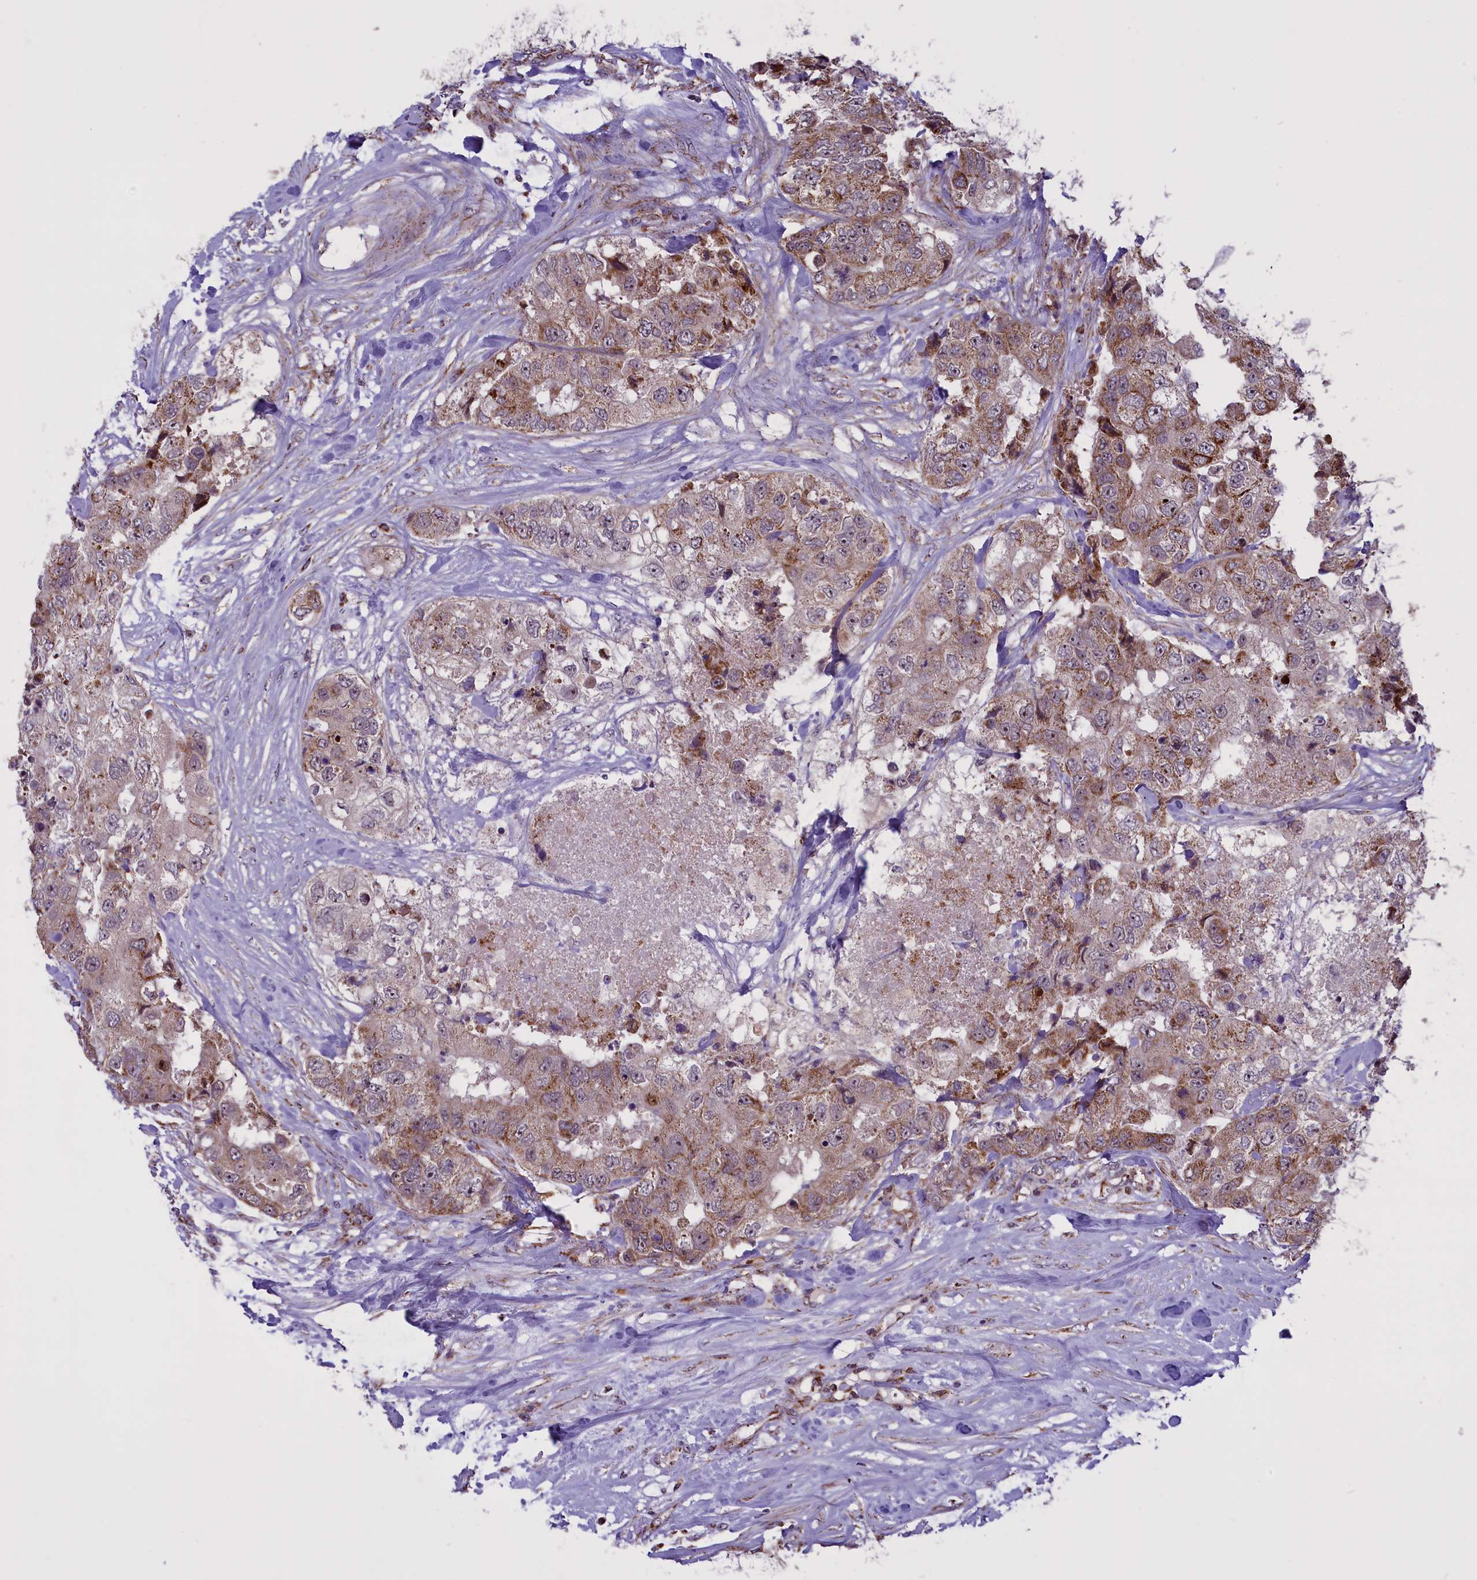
{"staining": {"intensity": "moderate", "quantity": "25%-75%", "location": "cytoplasmic/membranous"}, "tissue": "breast cancer", "cell_type": "Tumor cells", "image_type": "cancer", "snomed": [{"axis": "morphology", "description": "Duct carcinoma"}, {"axis": "topography", "description": "Breast"}], "caption": "Moderate cytoplasmic/membranous staining is appreciated in about 25%-75% of tumor cells in intraductal carcinoma (breast).", "gene": "NDUFS5", "patient": {"sex": "female", "age": 62}}